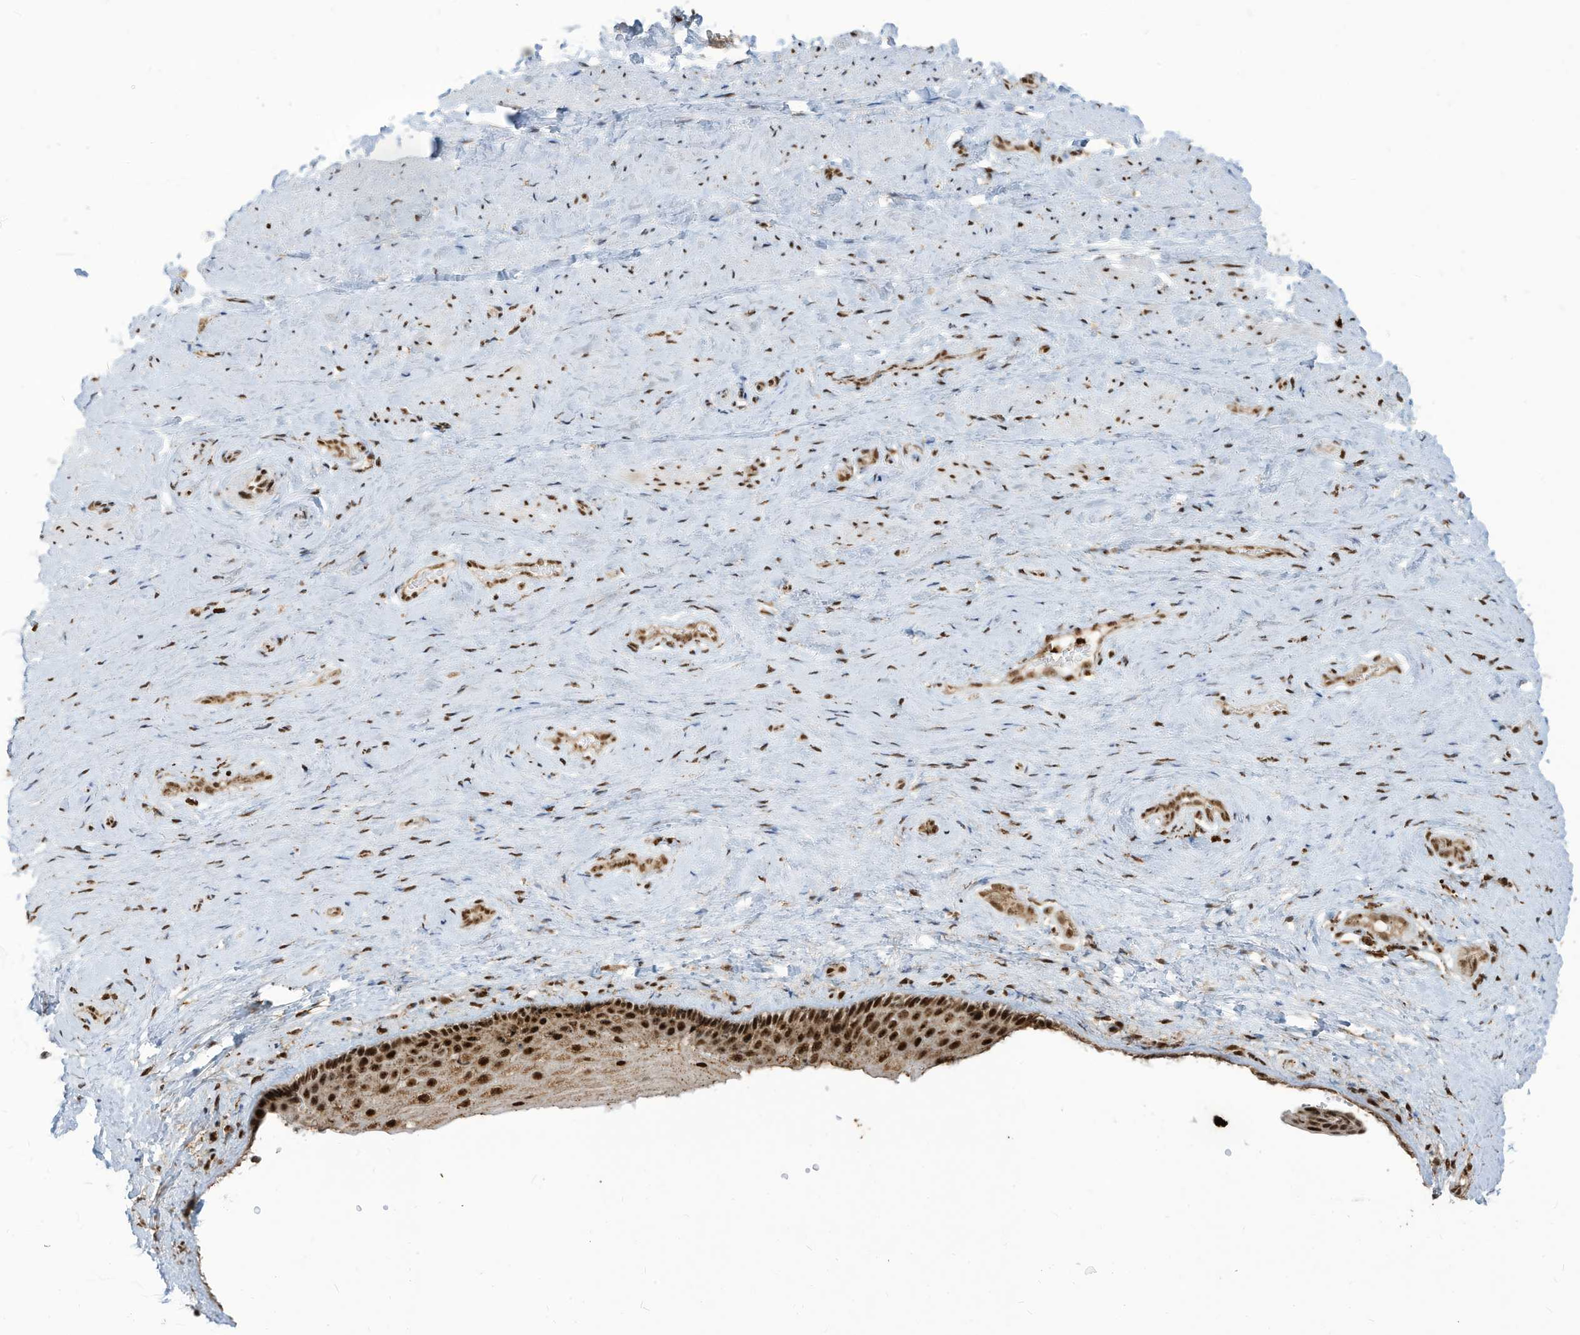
{"staining": {"intensity": "strong", "quantity": ">75%", "location": "nuclear"}, "tissue": "vagina", "cell_type": "Squamous epithelial cells", "image_type": "normal", "snomed": [{"axis": "morphology", "description": "Normal tissue, NOS"}, {"axis": "topography", "description": "Vagina"}], "caption": "Strong nuclear staining for a protein is identified in about >75% of squamous epithelial cells of benign vagina using IHC.", "gene": "LBH", "patient": {"sex": "female", "age": 46}}